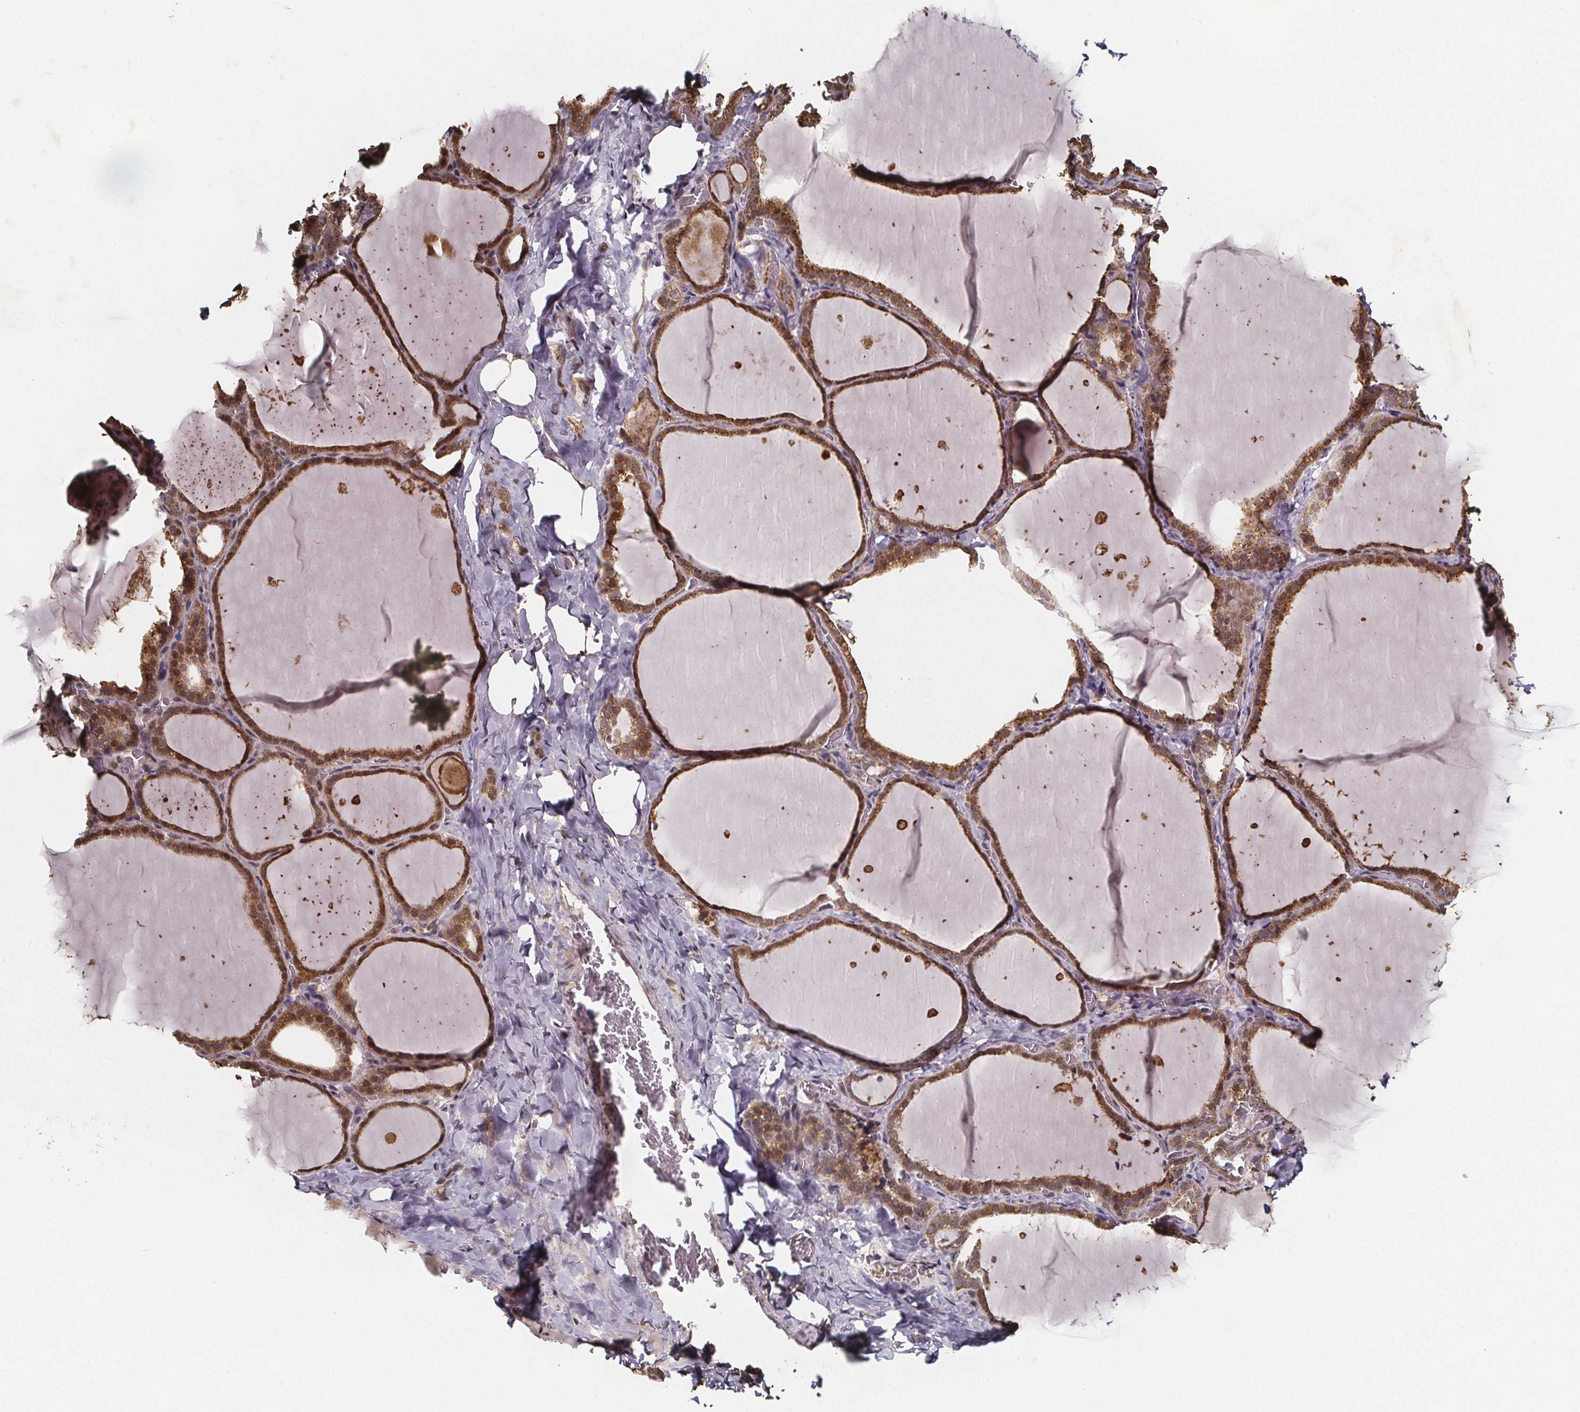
{"staining": {"intensity": "strong", "quantity": "25%-75%", "location": "cytoplasmic/membranous"}, "tissue": "thyroid gland", "cell_type": "Glandular cells", "image_type": "normal", "snomed": [{"axis": "morphology", "description": "Normal tissue, NOS"}, {"axis": "topography", "description": "Thyroid gland"}], "caption": "DAB immunohistochemical staining of benign thyroid gland exhibits strong cytoplasmic/membranous protein positivity in approximately 25%-75% of glandular cells.", "gene": "ZNF879", "patient": {"sex": "female", "age": 22}}